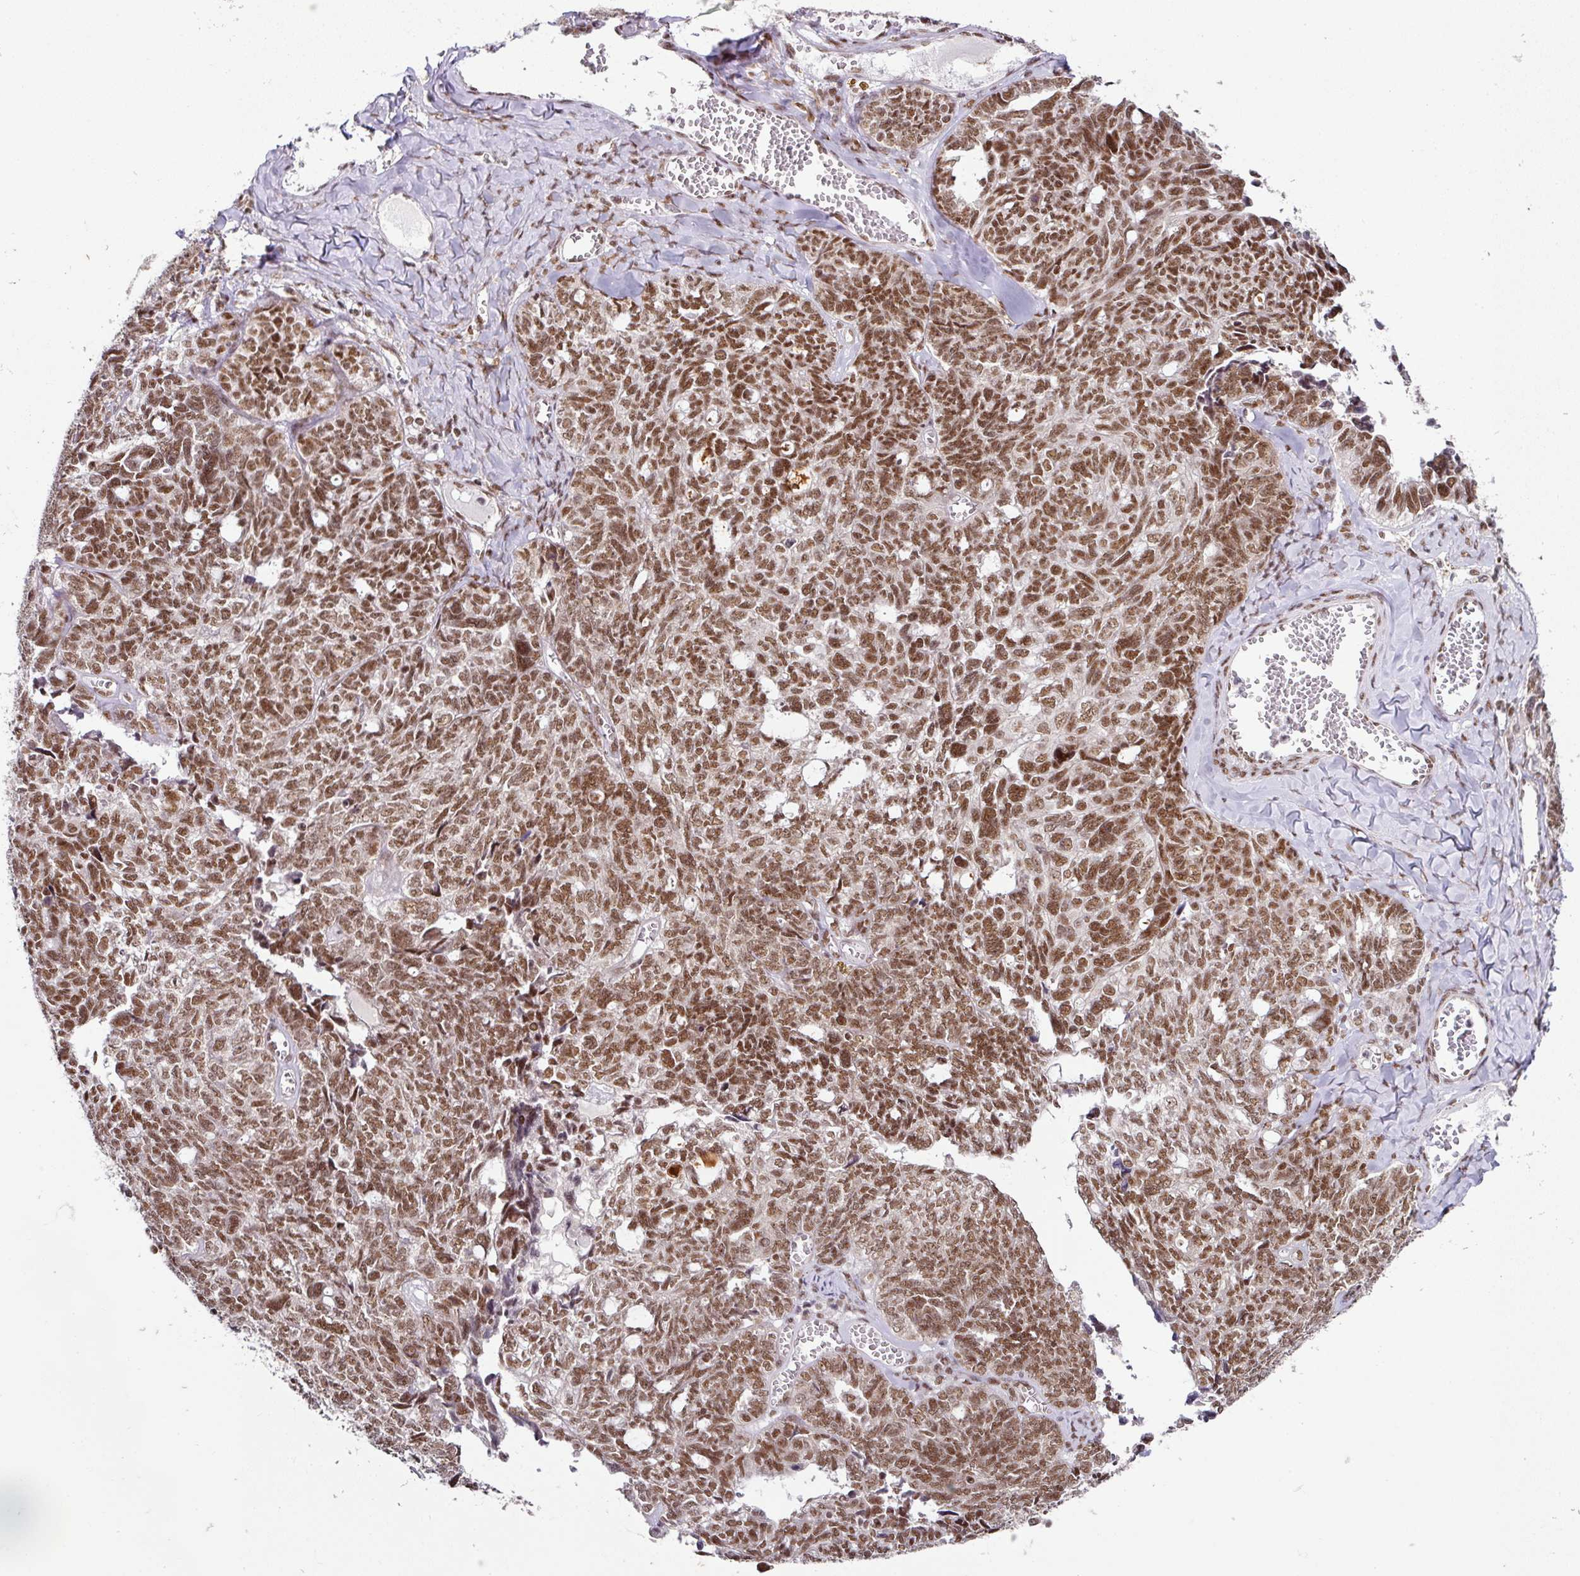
{"staining": {"intensity": "moderate", "quantity": ">75%", "location": "nuclear"}, "tissue": "ovarian cancer", "cell_type": "Tumor cells", "image_type": "cancer", "snomed": [{"axis": "morphology", "description": "Cystadenocarcinoma, serous, NOS"}, {"axis": "topography", "description": "Ovary"}], "caption": "Protein positivity by immunohistochemistry (IHC) exhibits moderate nuclear positivity in approximately >75% of tumor cells in ovarian cancer (serous cystadenocarcinoma). Nuclei are stained in blue.", "gene": "NFYA", "patient": {"sex": "female", "age": 79}}